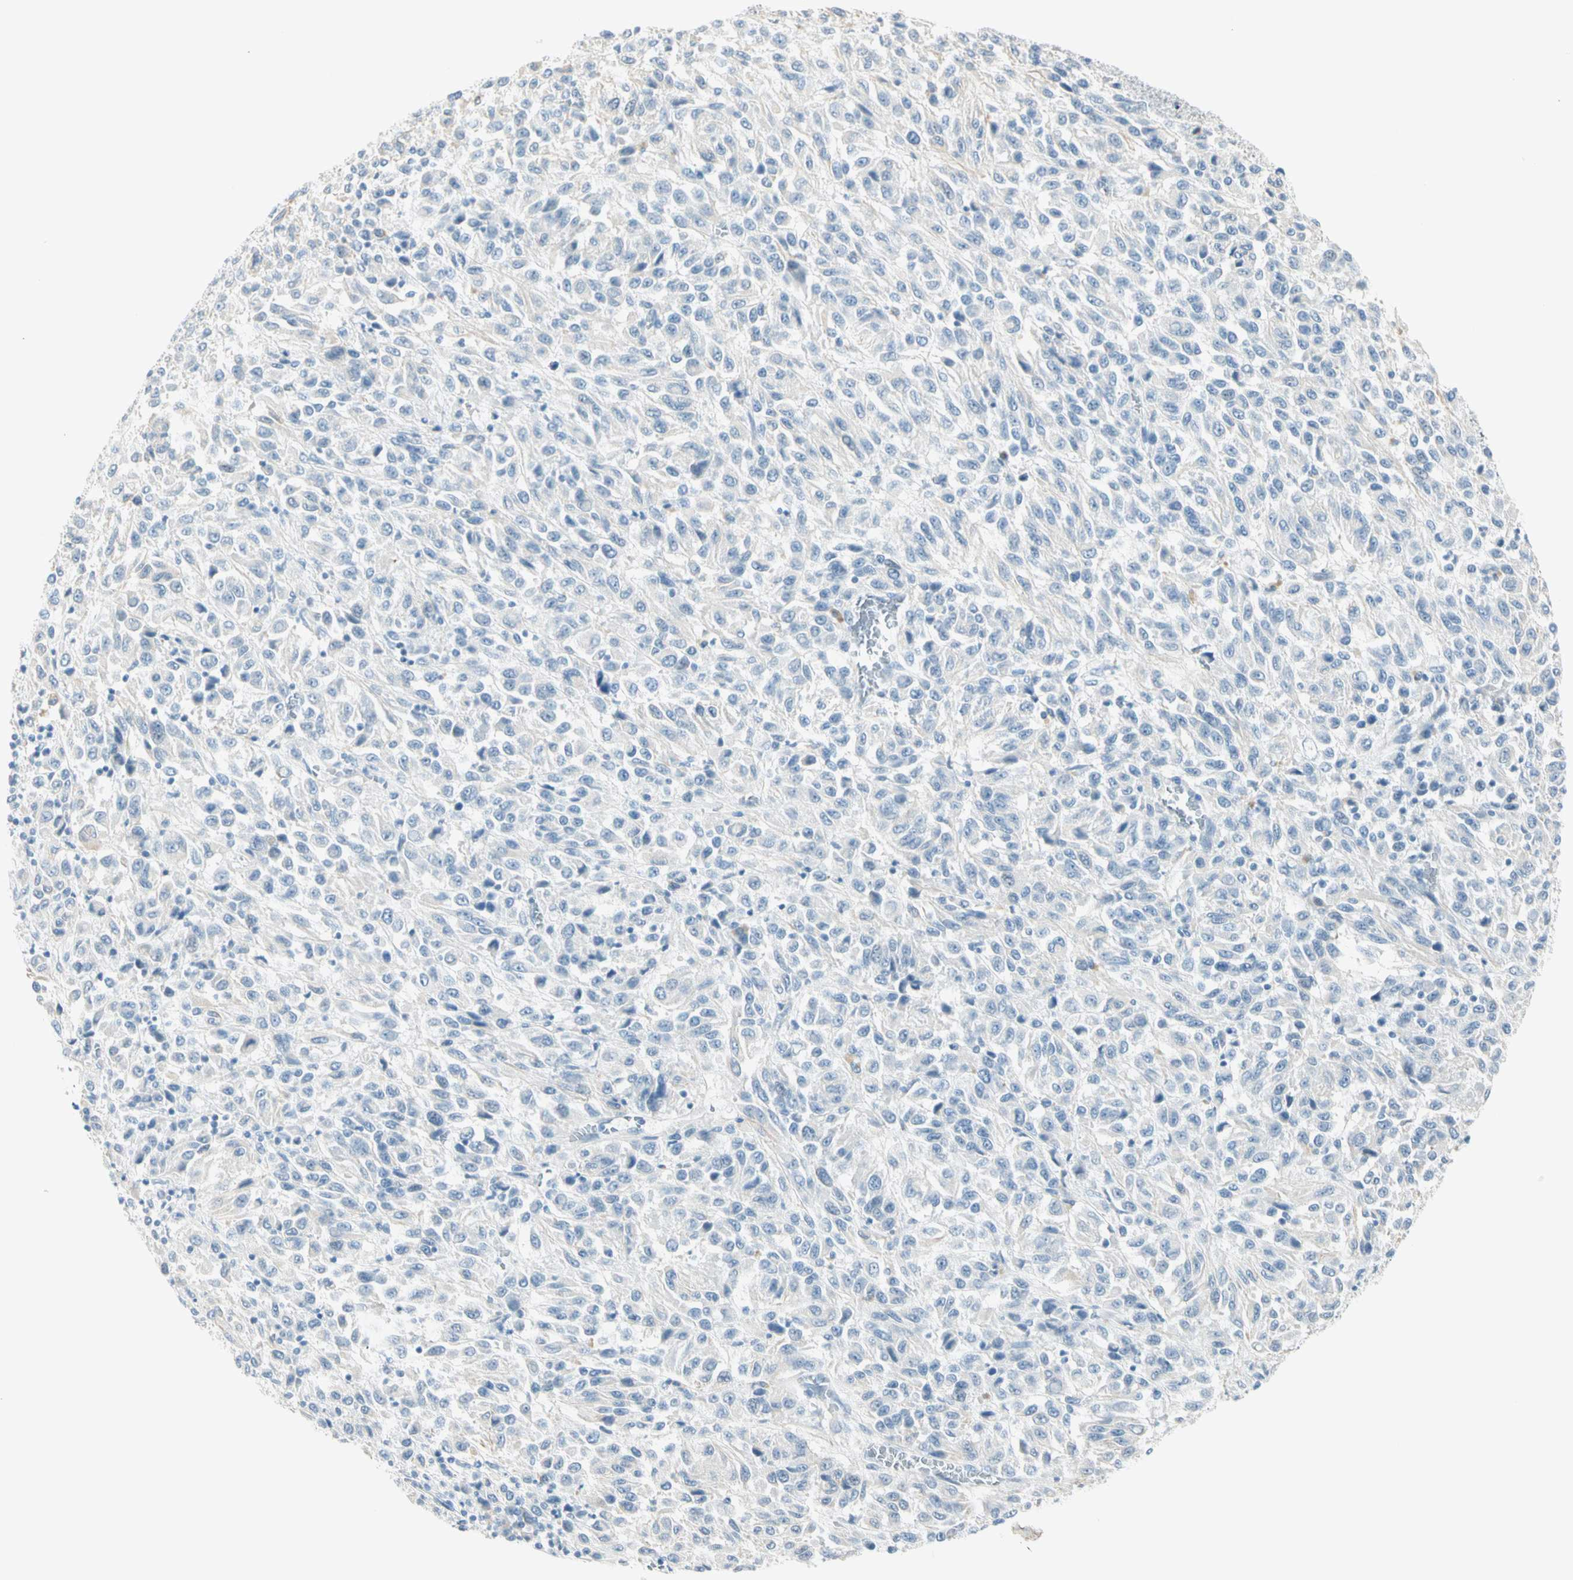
{"staining": {"intensity": "negative", "quantity": "none", "location": "none"}, "tissue": "melanoma", "cell_type": "Tumor cells", "image_type": "cancer", "snomed": [{"axis": "morphology", "description": "Malignant melanoma, Metastatic site"}, {"axis": "topography", "description": "Lung"}], "caption": "Tumor cells are negative for brown protein staining in melanoma.", "gene": "MLLT10", "patient": {"sex": "male", "age": 64}}